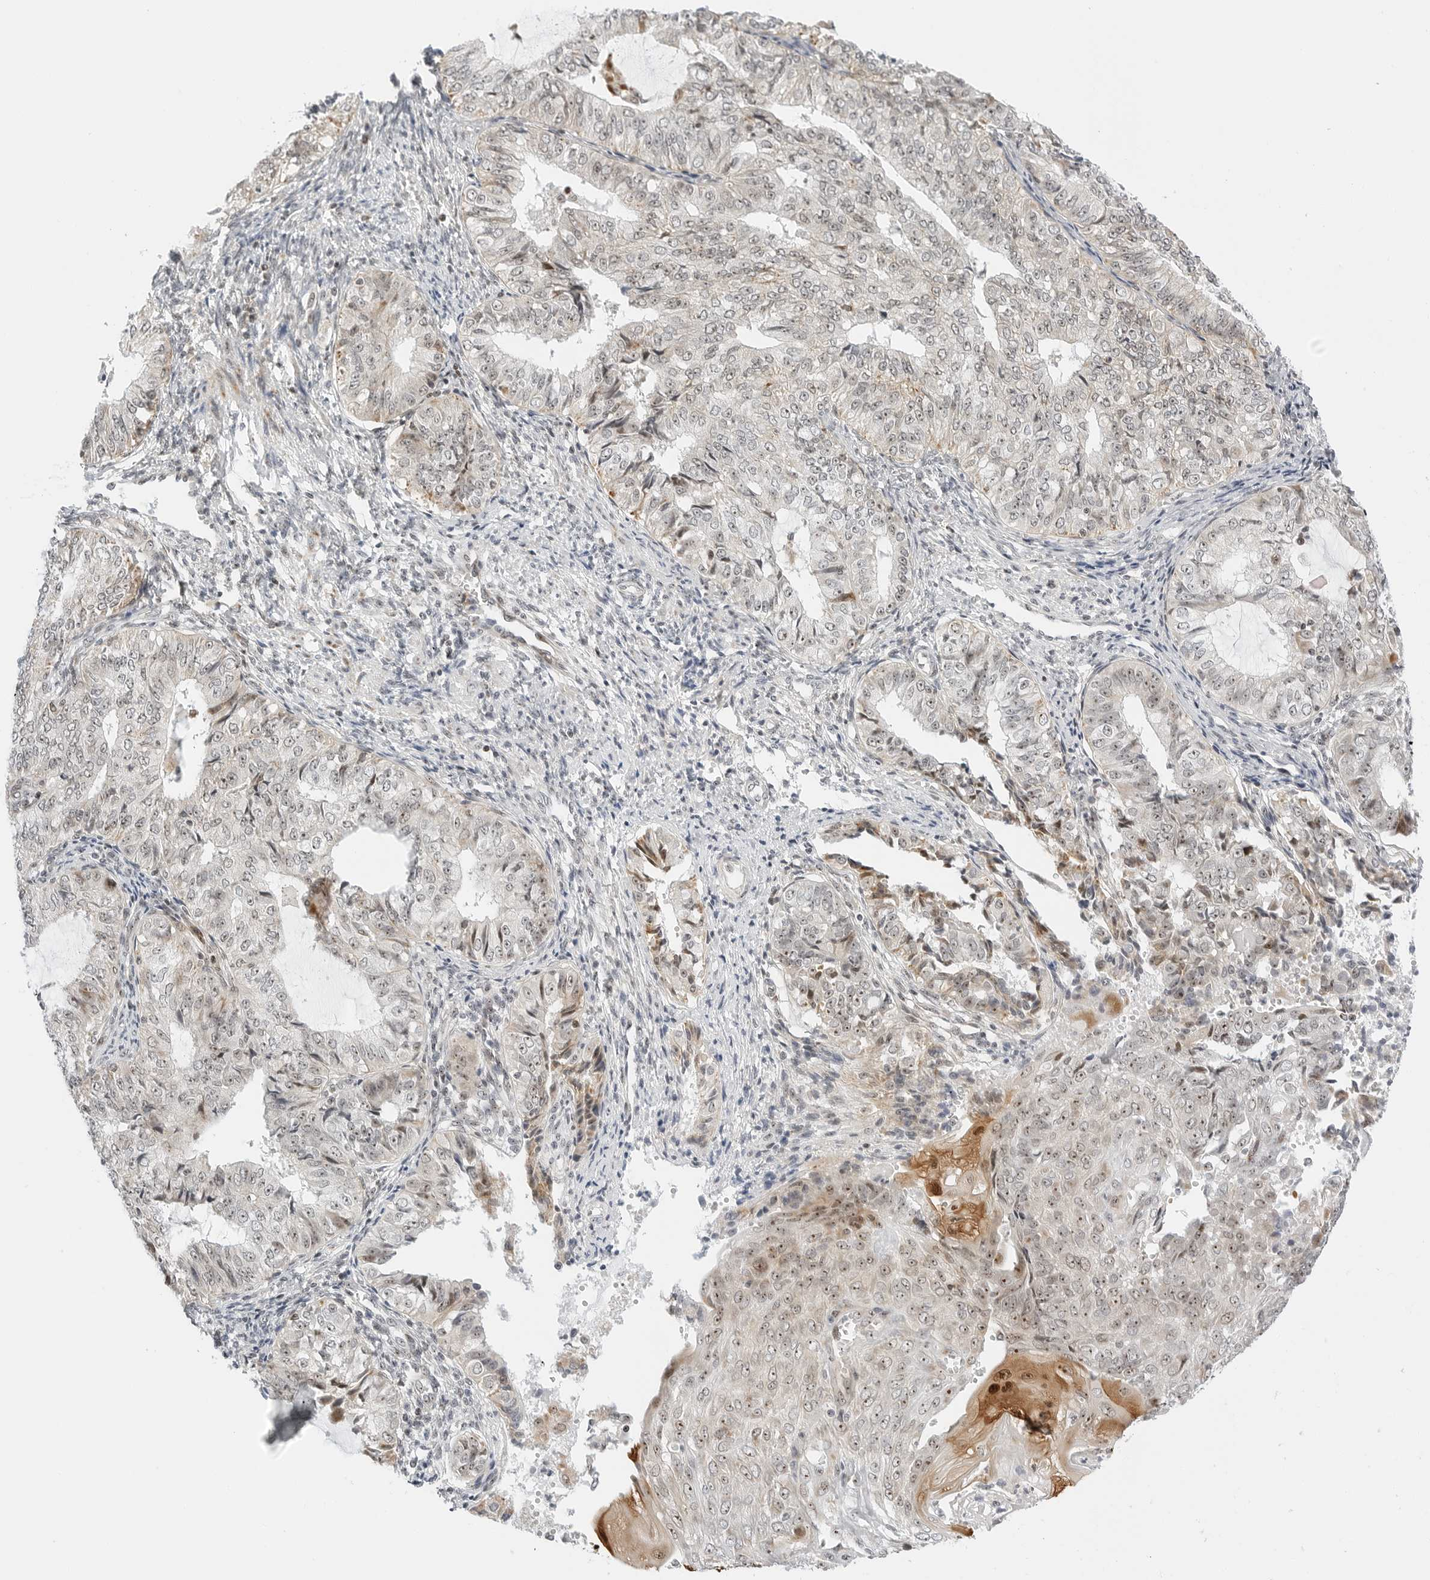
{"staining": {"intensity": "weak", "quantity": "25%-75%", "location": "nuclear"}, "tissue": "endometrial cancer", "cell_type": "Tumor cells", "image_type": "cancer", "snomed": [{"axis": "morphology", "description": "Adenocarcinoma, NOS"}, {"axis": "topography", "description": "Endometrium"}], "caption": "IHC image of neoplastic tissue: human endometrial adenocarcinoma stained using IHC demonstrates low levels of weak protein expression localized specifically in the nuclear of tumor cells, appearing as a nuclear brown color.", "gene": "RIMKLA", "patient": {"sex": "female", "age": 32}}